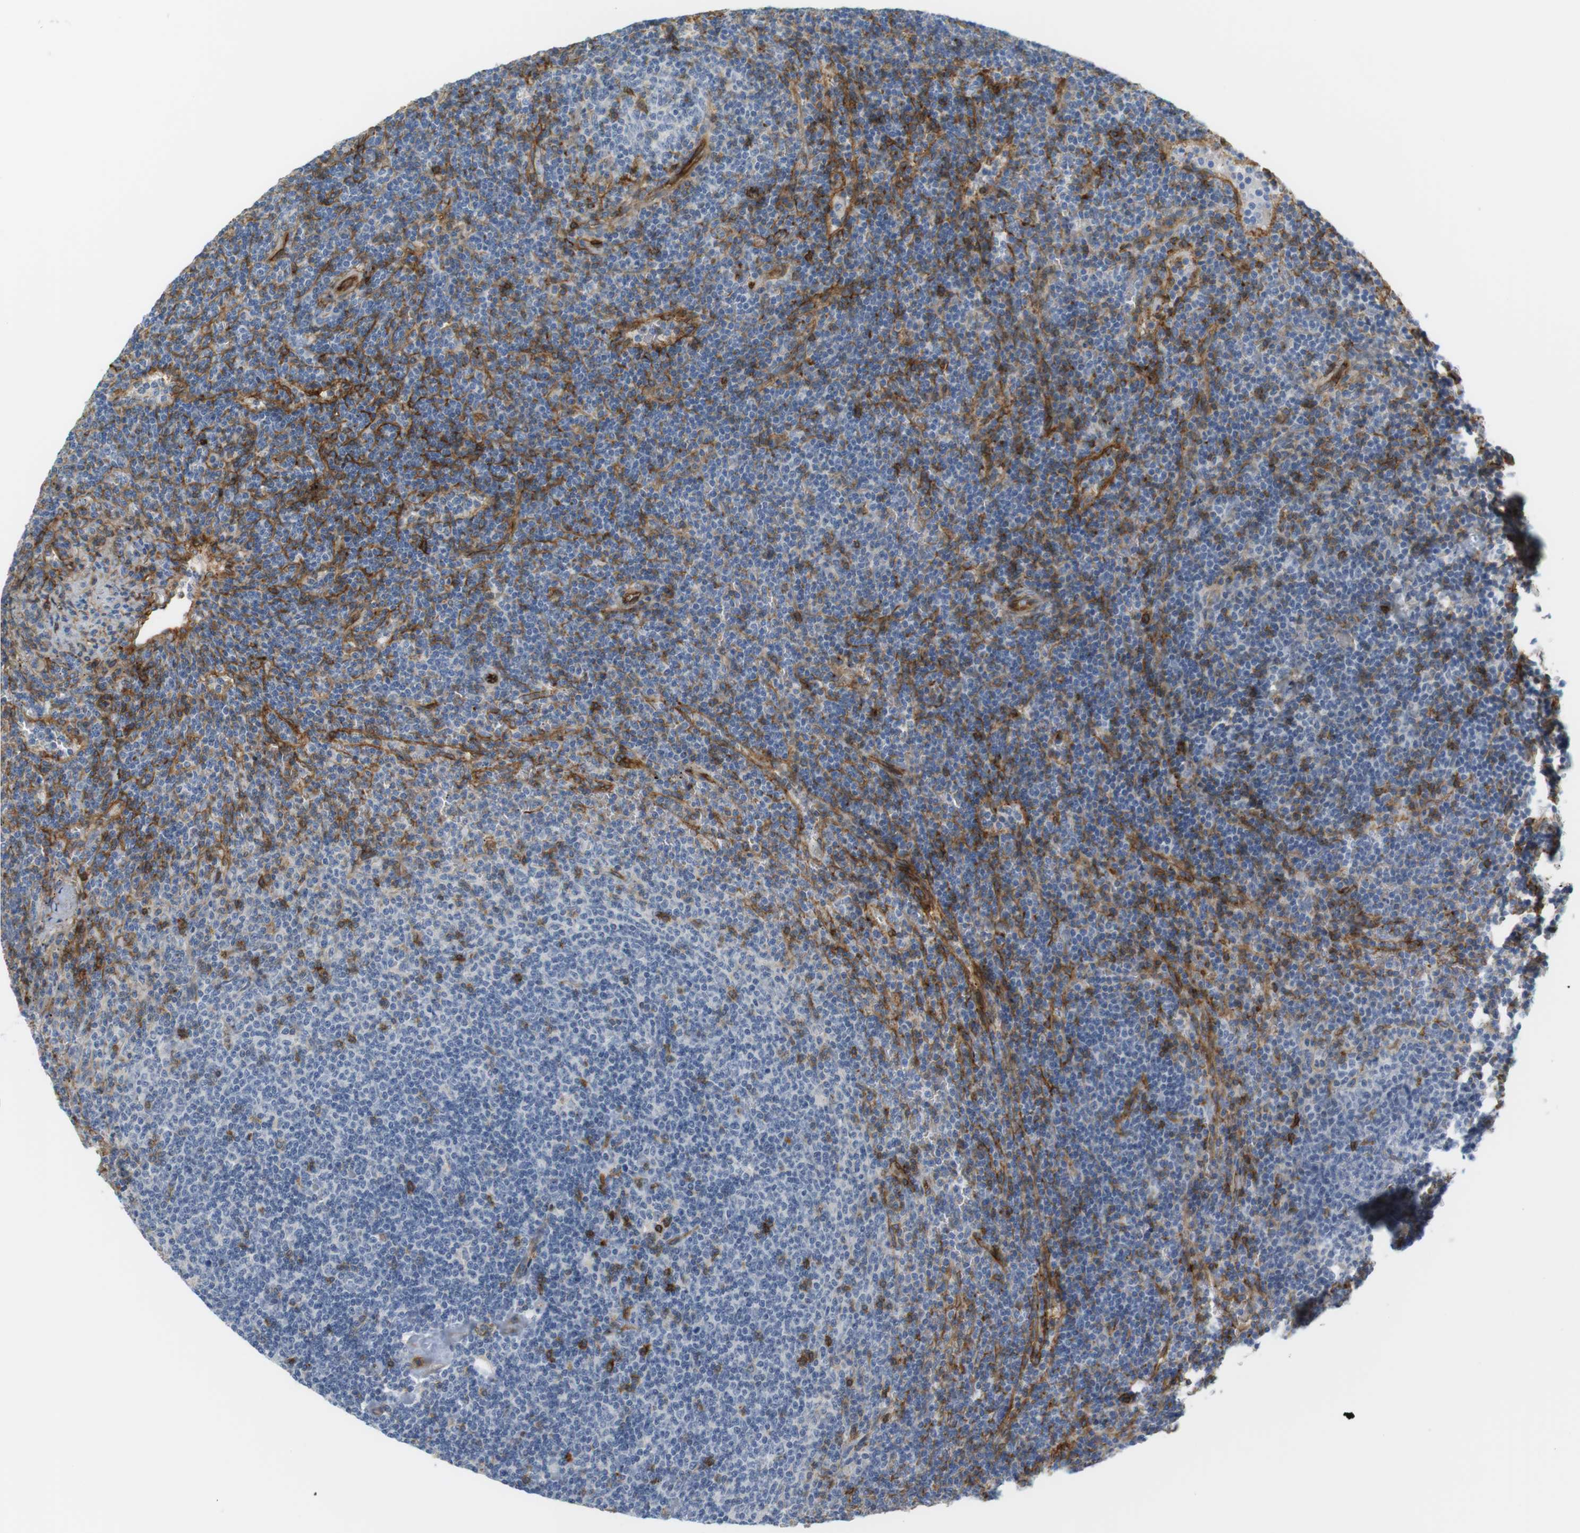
{"staining": {"intensity": "weak", "quantity": "<25%", "location": "cytoplasmic/membranous"}, "tissue": "lymphoma", "cell_type": "Tumor cells", "image_type": "cancer", "snomed": [{"axis": "morphology", "description": "Malignant lymphoma, non-Hodgkin's type, Low grade"}, {"axis": "topography", "description": "Spleen"}], "caption": "An IHC image of low-grade malignant lymphoma, non-Hodgkin's type is shown. There is no staining in tumor cells of low-grade malignant lymphoma, non-Hodgkin's type.", "gene": "F2R", "patient": {"sex": "female", "age": 50}}